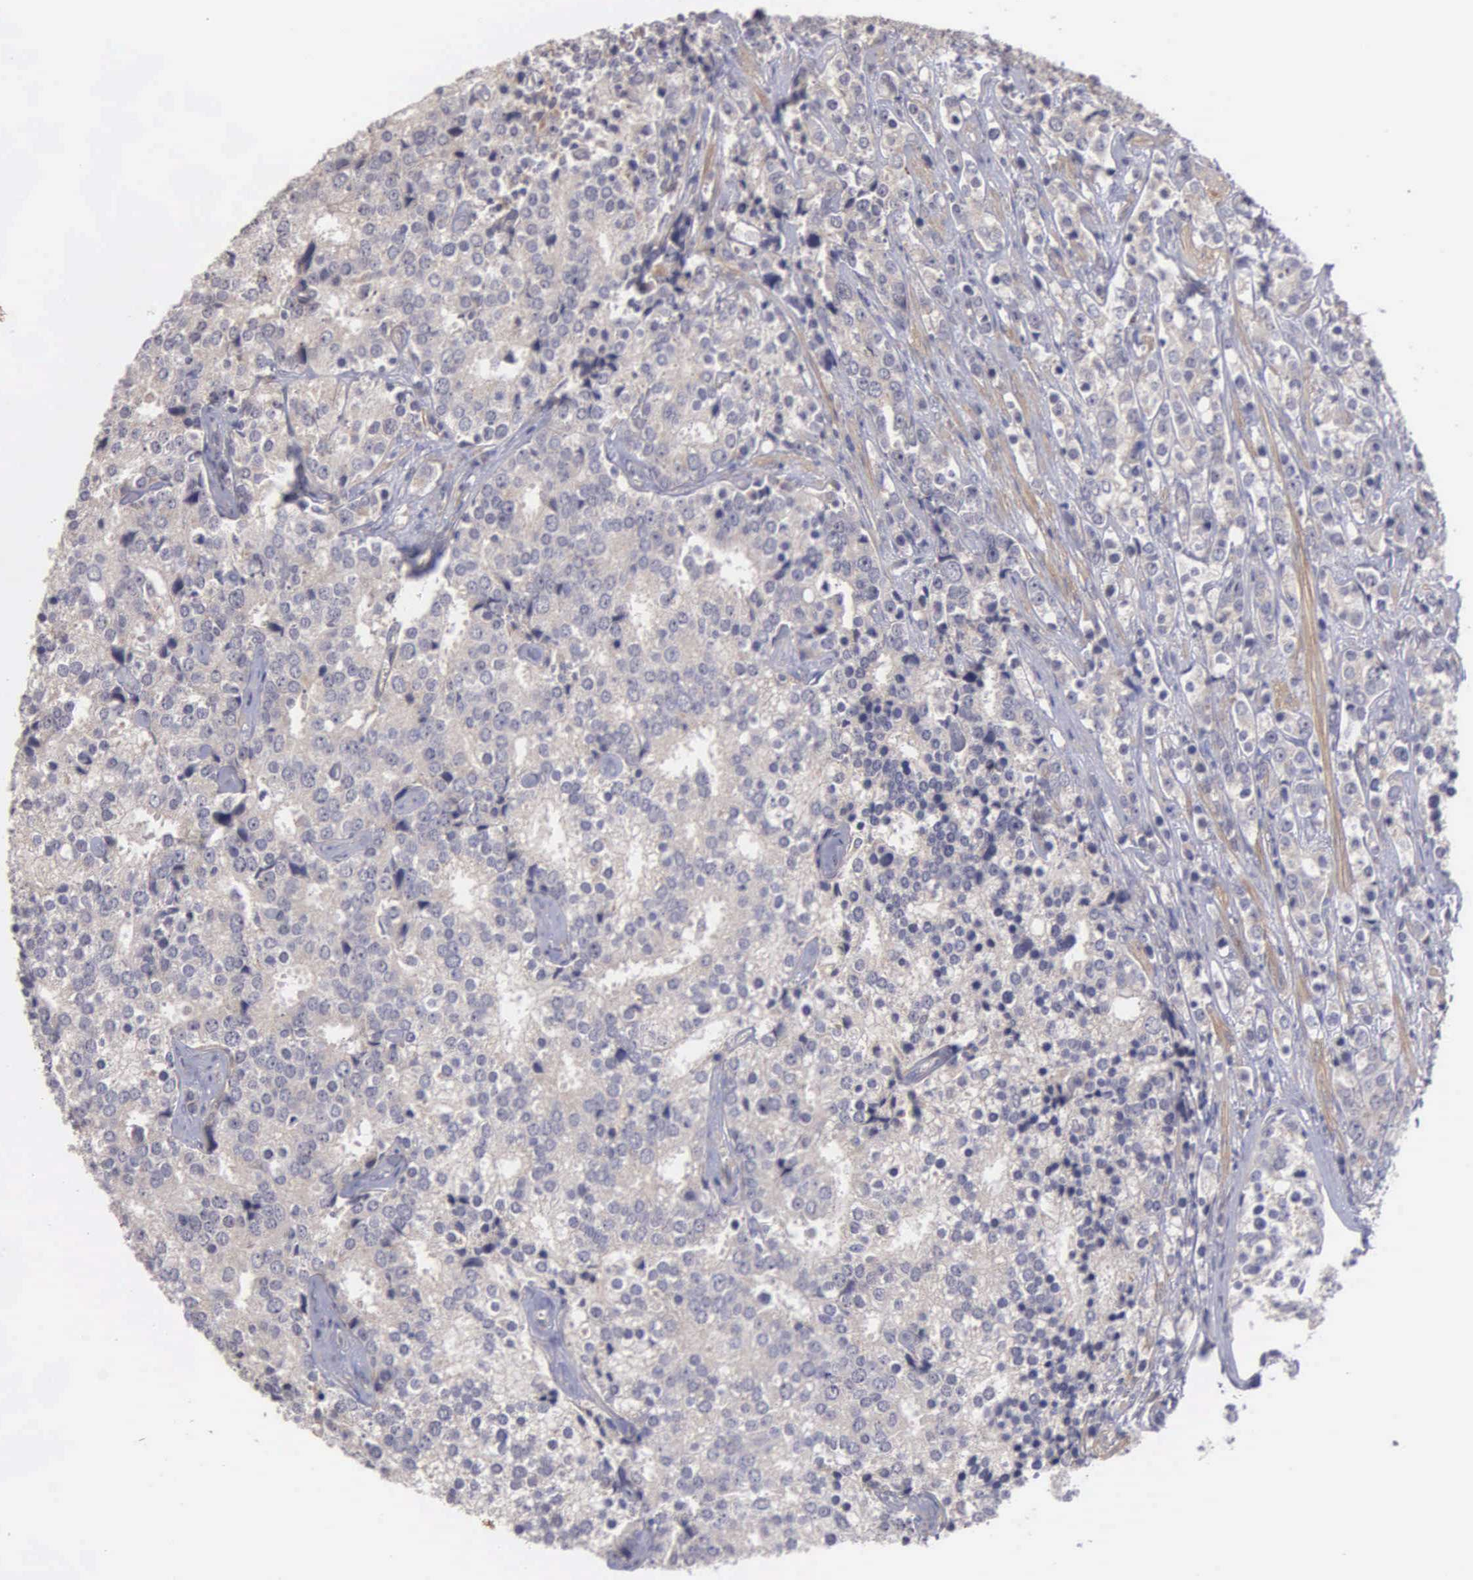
{"staining": {"intensity": "weak", "quantity": ">75%", "location": "cytoplasmic/membranous"}, "tissue": "prostate cancer", "cell_type": "Tumor cells", "image_type": "cancer", "snomed": [{"axis": "morphology", "description": "Adenocarcinoma, High grade"}, {"axis": "topography", "description": "Prostate"}], "caption": "Brown immunohistochemical staining in human prostate cancer (high-grade adenocarcinoma) exhibits weak cytoplasmic/membranous staining in approximately >75% of tumor cells. (DAB IHC with brightfield microscopy, high magnification).", "gene": "RTL10", "patient": {"sex": "male", "age": 71}}